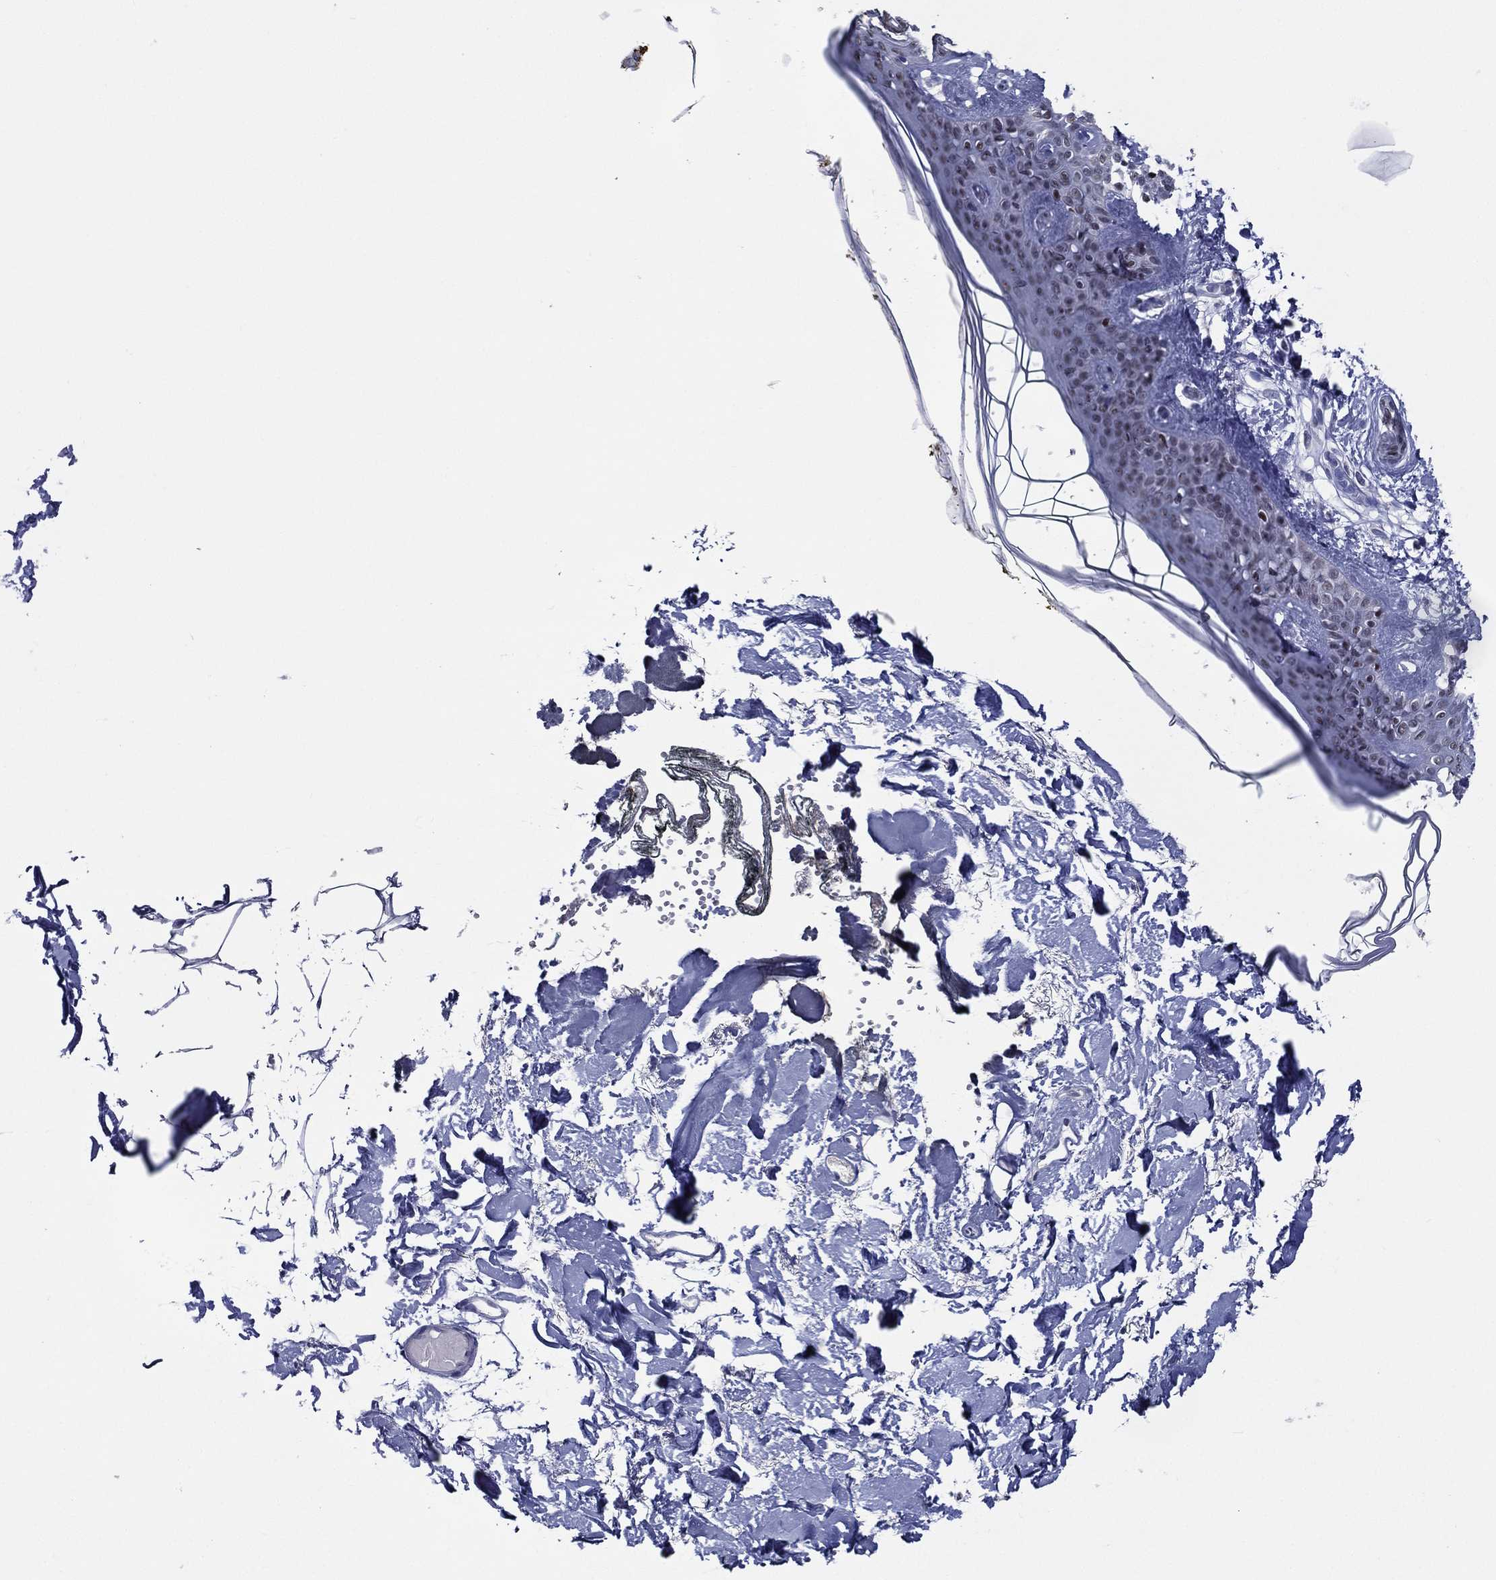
{"staining": {"intensity": "negative", "quantity": "none", "location": "none"}, "tissue": "skin", "cell_type": "Fibroblasts", "image_type": "normal", "snomed": [{"axis": "morphology", "description": "Normal tissue, NOS"}, {"axis": "topography", "description": "Skin"}], "caption": "Fibroblasts are negative for brown protein staining in unremarkable skin. Brightfield microscopy of immunohistochemistry (IHC) stained with DAB (3,3'-diaminobenzidine) (brown) and hematoxylin (blue), captured at high magnification.", "gene": "TFAP2A", "patient": {"sex": "female", "age": 34}}